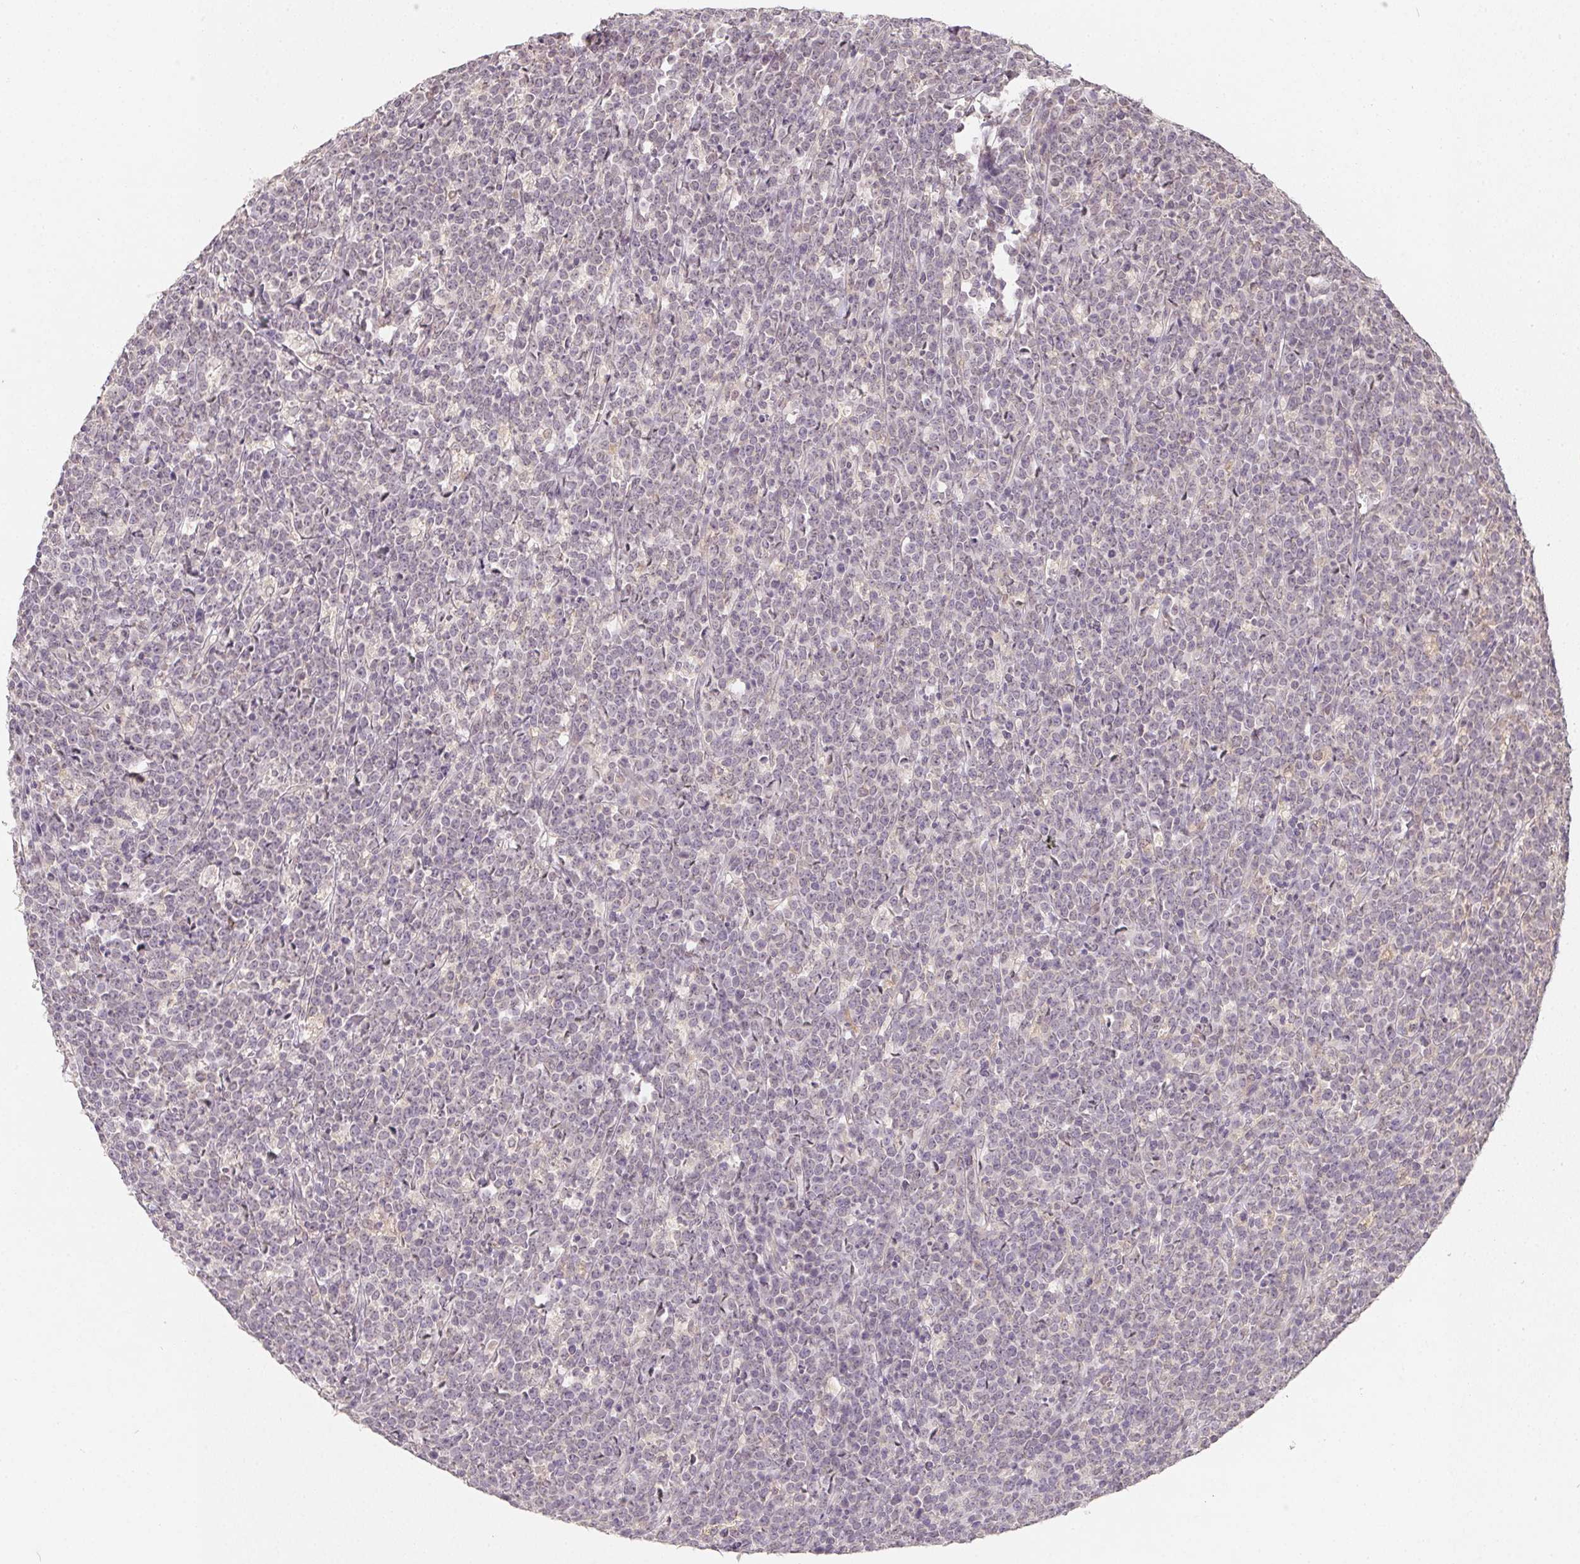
{"staining": {"intensity": "negative", "quantity": "none", "location": "none"}, "tissue": "lymphoma", "cell_type": "Tumor cells", "image_type": "cancer", "snomed": [{"axis": "morphology", "description": "Malignant lymphoma, non-Hodgkin's type, High grade"}, {"axis": "topography", "description": "Small intestine"}], "caption": "DAB (3,3'-diaminobenzidine) immunohistochemical staining of high-grade malignant lymphoma, non-Hodgkin's type demonstrates no significant expression in tumor cells. The staining was performed using DAB (3,3'-diaminobenzidine) to visualize the protein expression in brown, while the nuclei were stained in blue with hematoxylin (Magnification: 20x).", "gene": "SOAT1", "patient": {"sex": "female", "age": 56}}